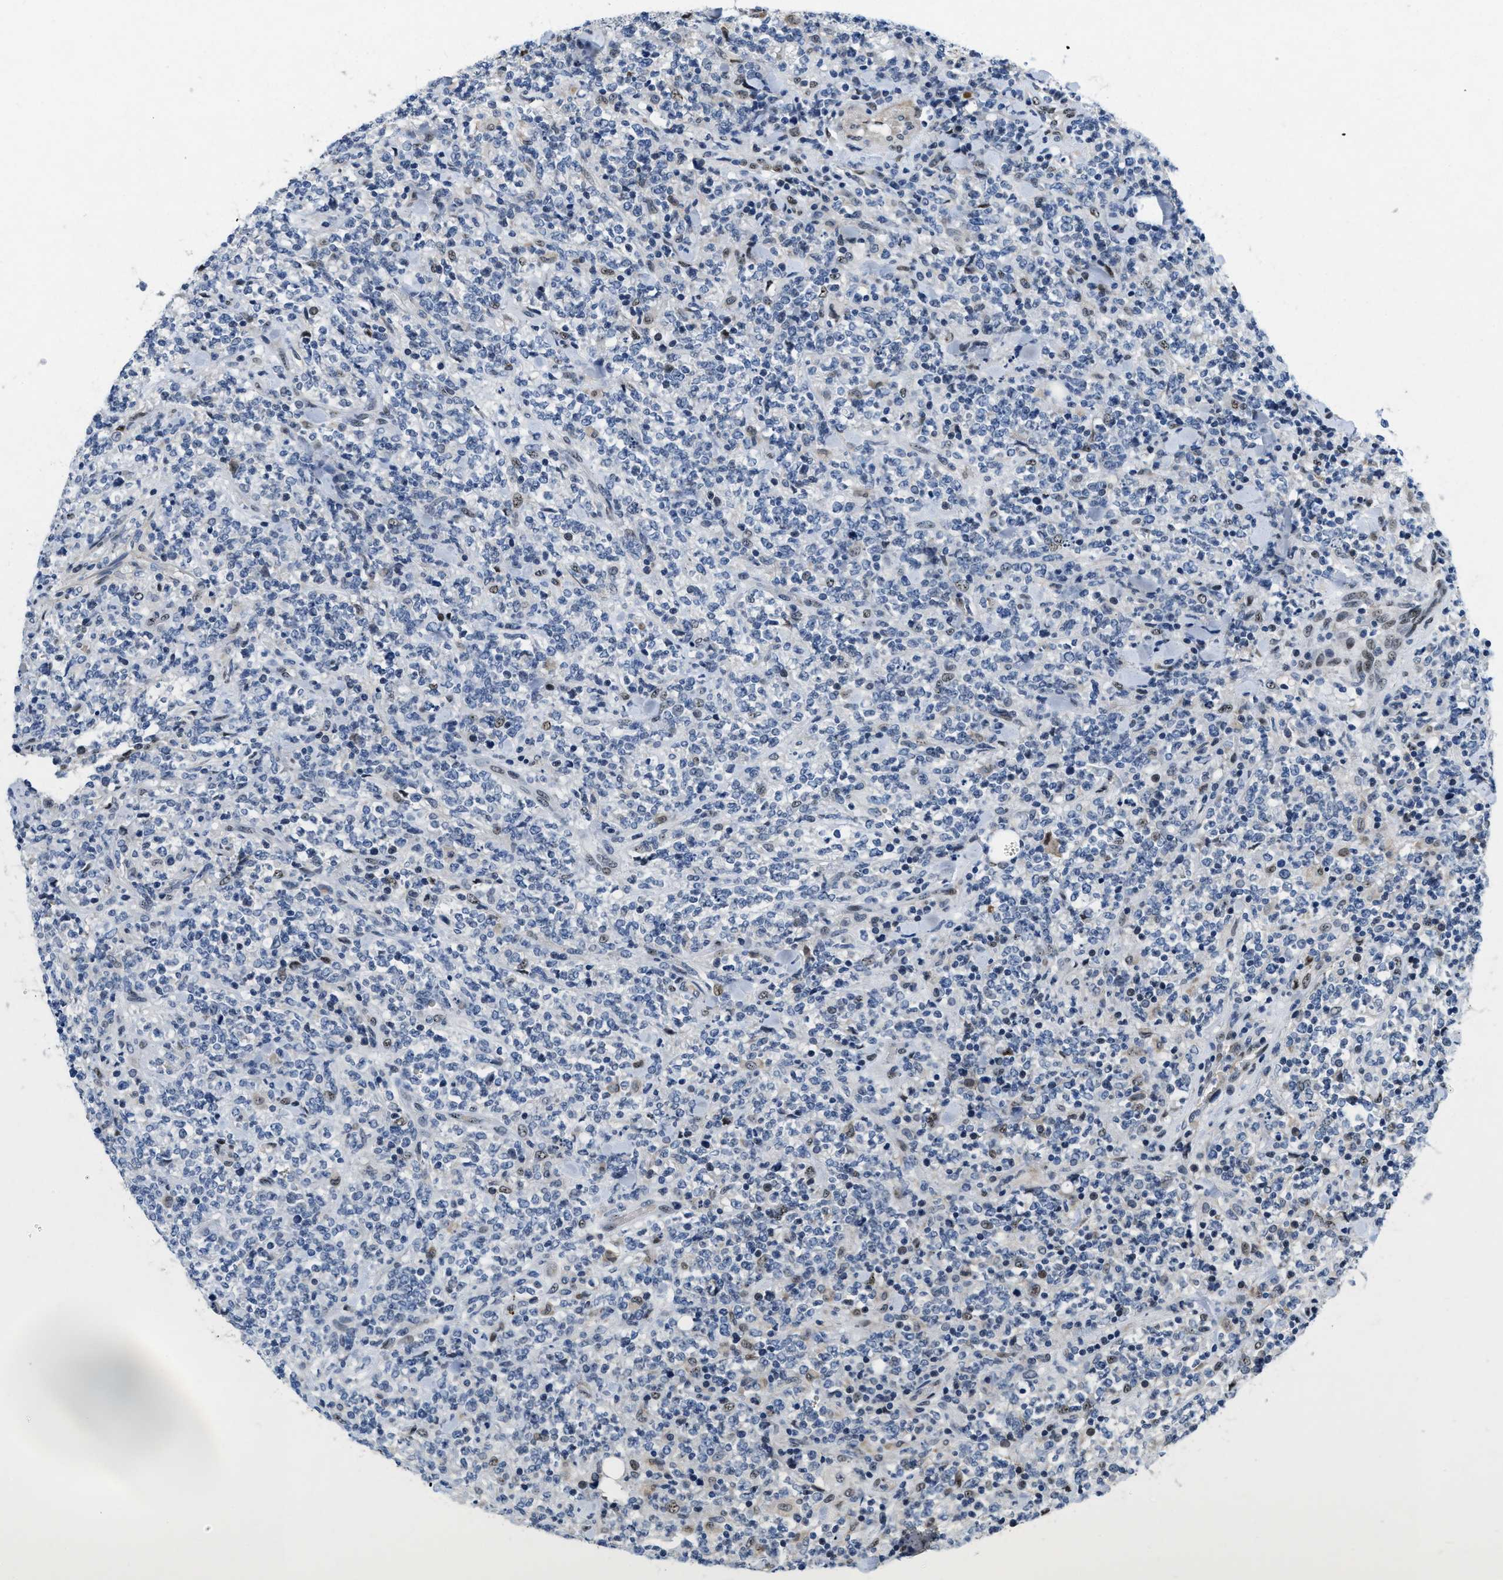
{"staining": {"intensity": "weak", "quantity": "<25%", "location": "nuclear"}, "tissue": "lymphoma", "cell_type": "Tumor cells", "image_type": "cancer", "snomed": [{"axis": "morphology", "description": "Malignant lymphoma, non-Hodgkin's type, High grade"}, {"axis": "topography", "description": "Soft tissue"}], "caption": "There is no significant staining in tumor cells of high-grade malignant lymphoma, non-Hodgkin's type.", "gene": "VIP", "patient": {"sex": "male", "age": 18}}